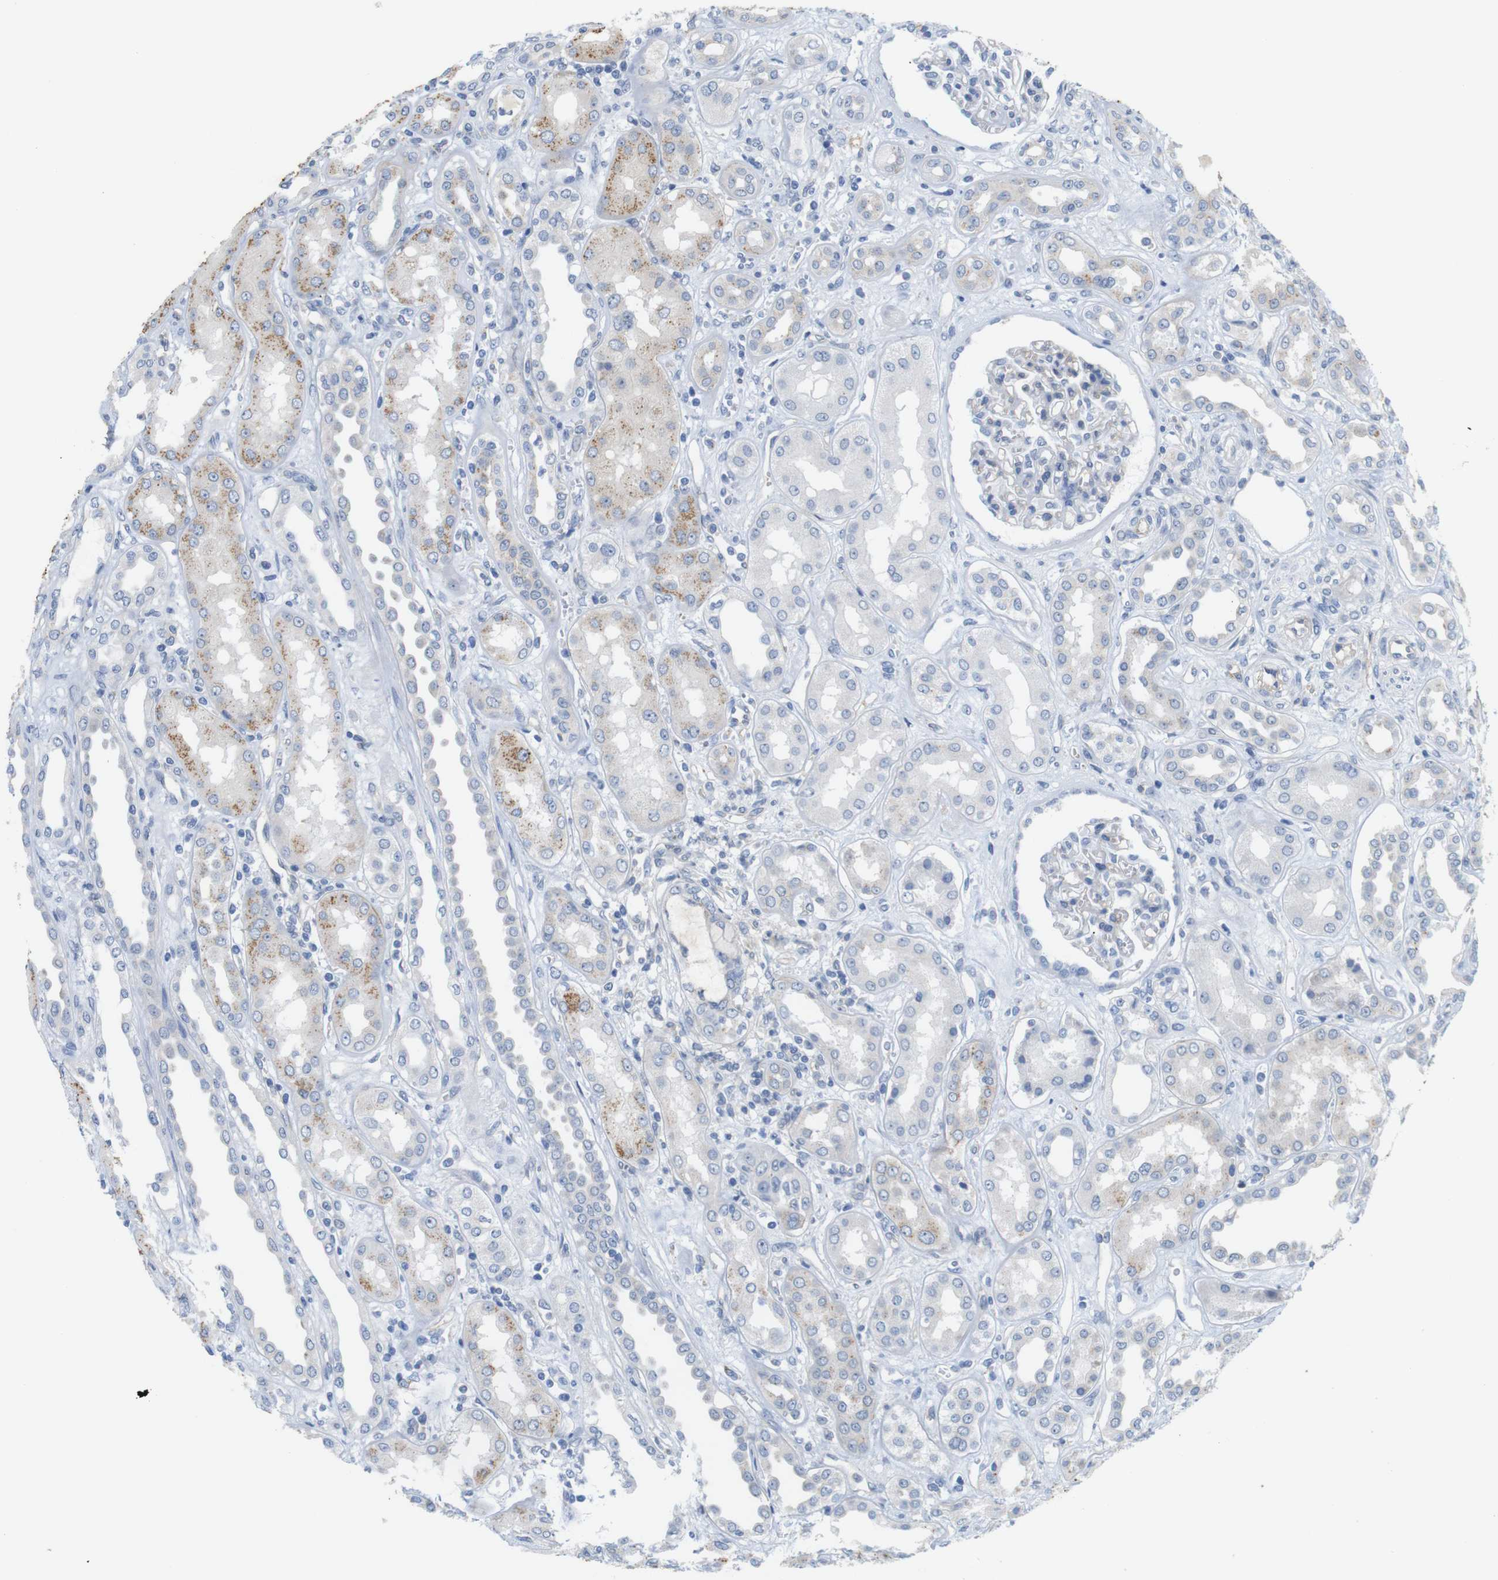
{"staining": {"intensity": "negative", "quantity": "none", "location": "none"}, "tissue": "kidney", "cell_type": "Cells in glomeruli", "image_type": "normal", "snomed": [{"axis": "morphology", "description": "Normal tissue, NOS"}, {"axis": "topography", "description": "Kidney"}], "caption": "Photomicrograph shows no protein positivity in cells in glomeruli of normal kidney. Nuclei are stained in blue.", "gene": "ITGA5", "patient": {"sex": "male", "age": 59}}